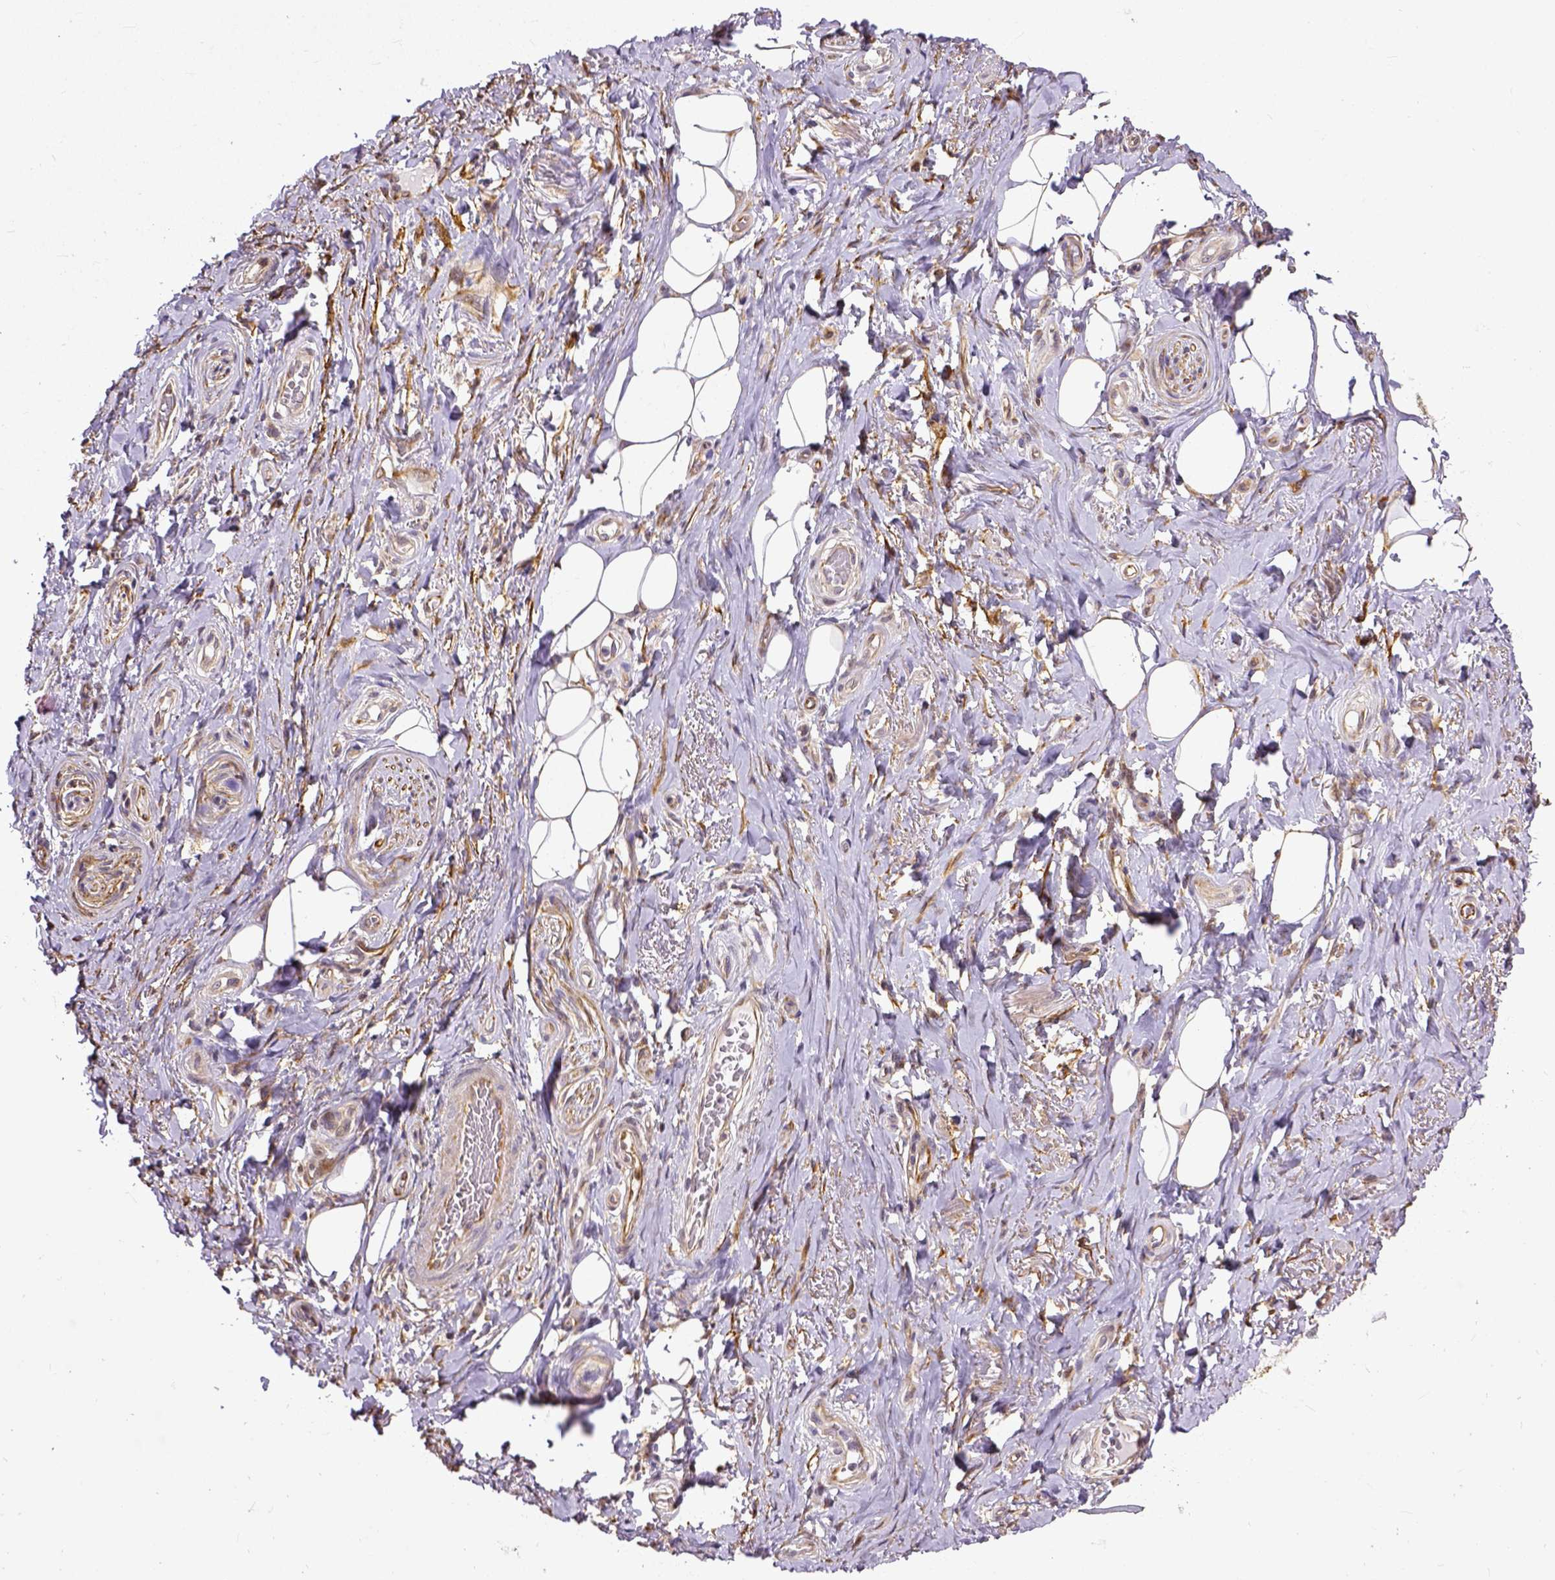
{"staining": {"intensity": "weak", "quantity": ">75%", "location": "cytoplasmic/membranous"}, "tissue": "adipose tissue", "cell_type": "Adipocytes", "image_type": "normal", "snomed": [{"axis": "morphology", "description": "Normal tissue, NOS"}, {"axis": "topography", "description": "Anal"}, {"axis": "topography", "description": "Peripheral nerve tissue"}], "caption": "DAB immunohistochemical staining of benign adipose tissue shows weak cytoplasmic/membranous protein expression in approximately >75% of adipocytes. (Stains: DAB (3,3'-diaminobenzidine) in brown, nuclei in blue, Microscopy: brightfield microscopy at high magnification).", "gene": "DICER1", "patient": {"sex": "male", "age": 53}}